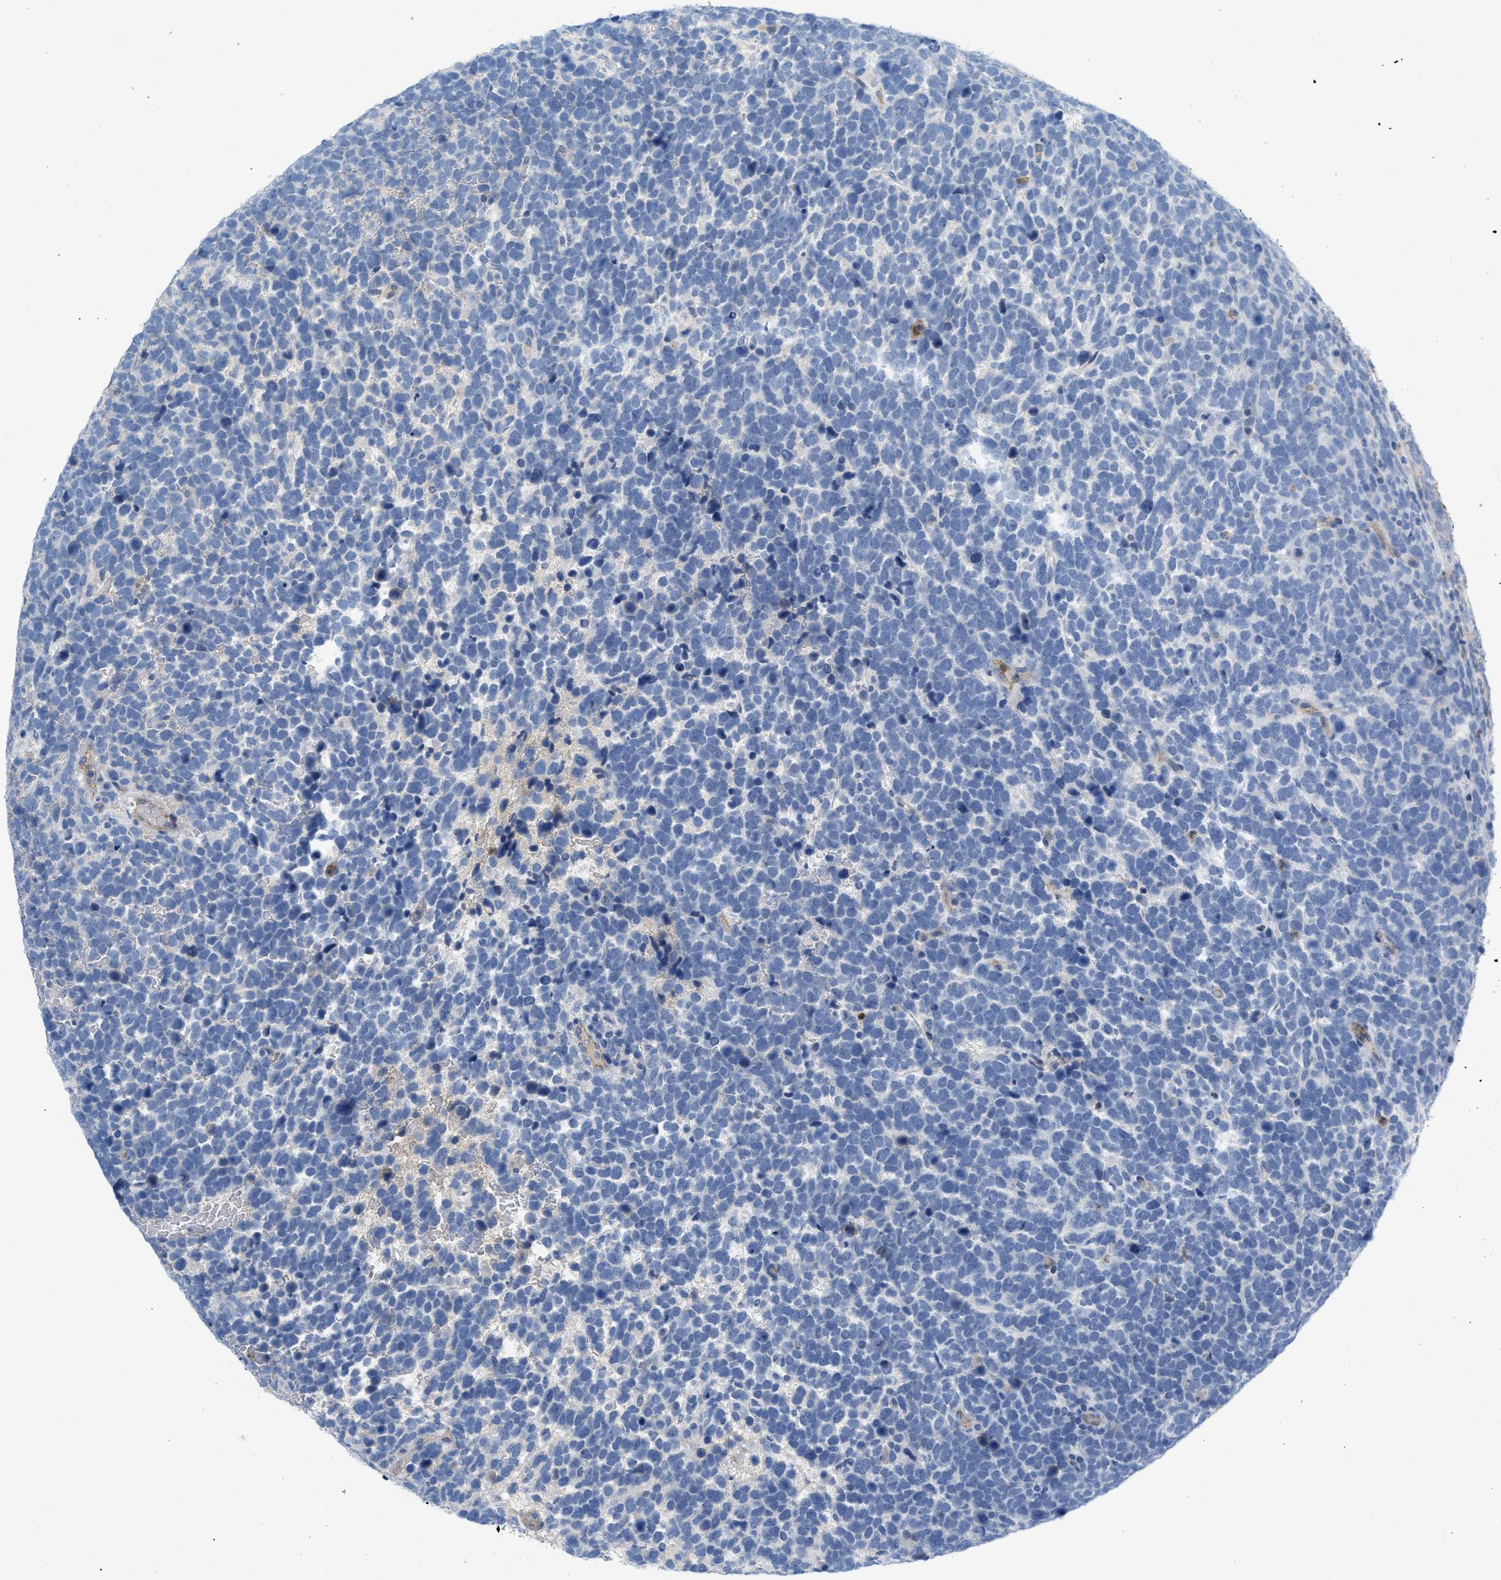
{"staining": {"intensity": "negative", "quantity": "none", "location": "none"}, "tissue": "urothelial cancer", "cell_type": "Tumor cells", "image_type": "cancer", "snomed": [{"axis": "morphology", "description": "Urothelial carcinoma, High grade"}, {"axis": "topography", "description": "Urinary bladder"}], "caption": "DAB (3,3'-diaminobenzidine) immunohistochemical staining of urothelial cancer displays no significant positivity in tumor cells.", "gene": "CRB3", "patient": {"sex": "female", "age": 82}}